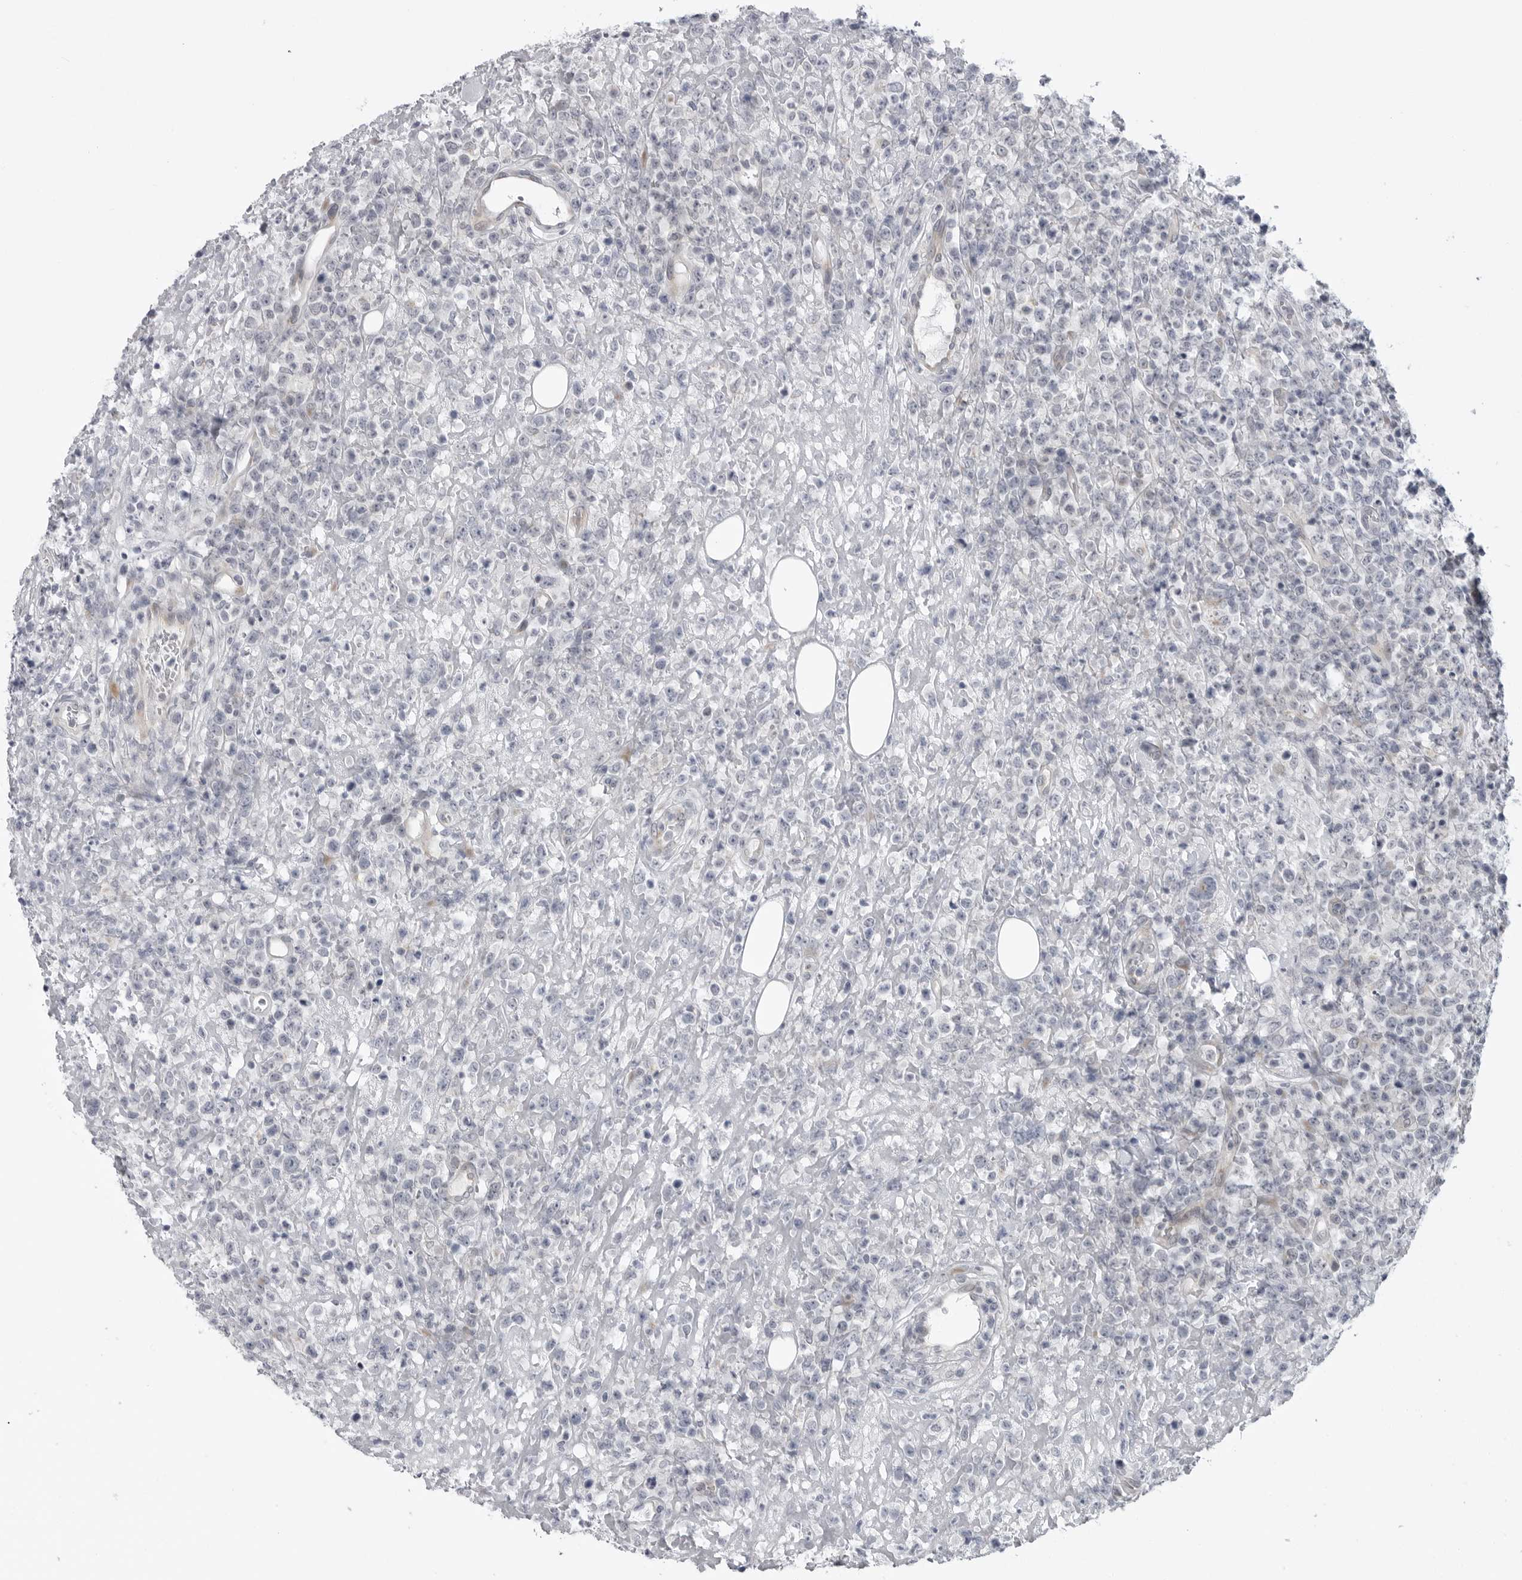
{"staining": {"intensity": "negative", "quantity": "none", "location": "none"}, "tissue": "lymphoma", "cell_type": "Tumor cells", "image_type": "cancer", "snomed": [{"axis": "morphology", "description": "Malignant lymphoma, non-Hodgkin's type, High grade"}, {"axis": "topography", "description": "Colon"}], "caption": "An image of lymphoma stained for a protein displays no brown staining in tumor cells.", "gene": "LRRC45", "patient": {"sex": "female", "age": 53}}